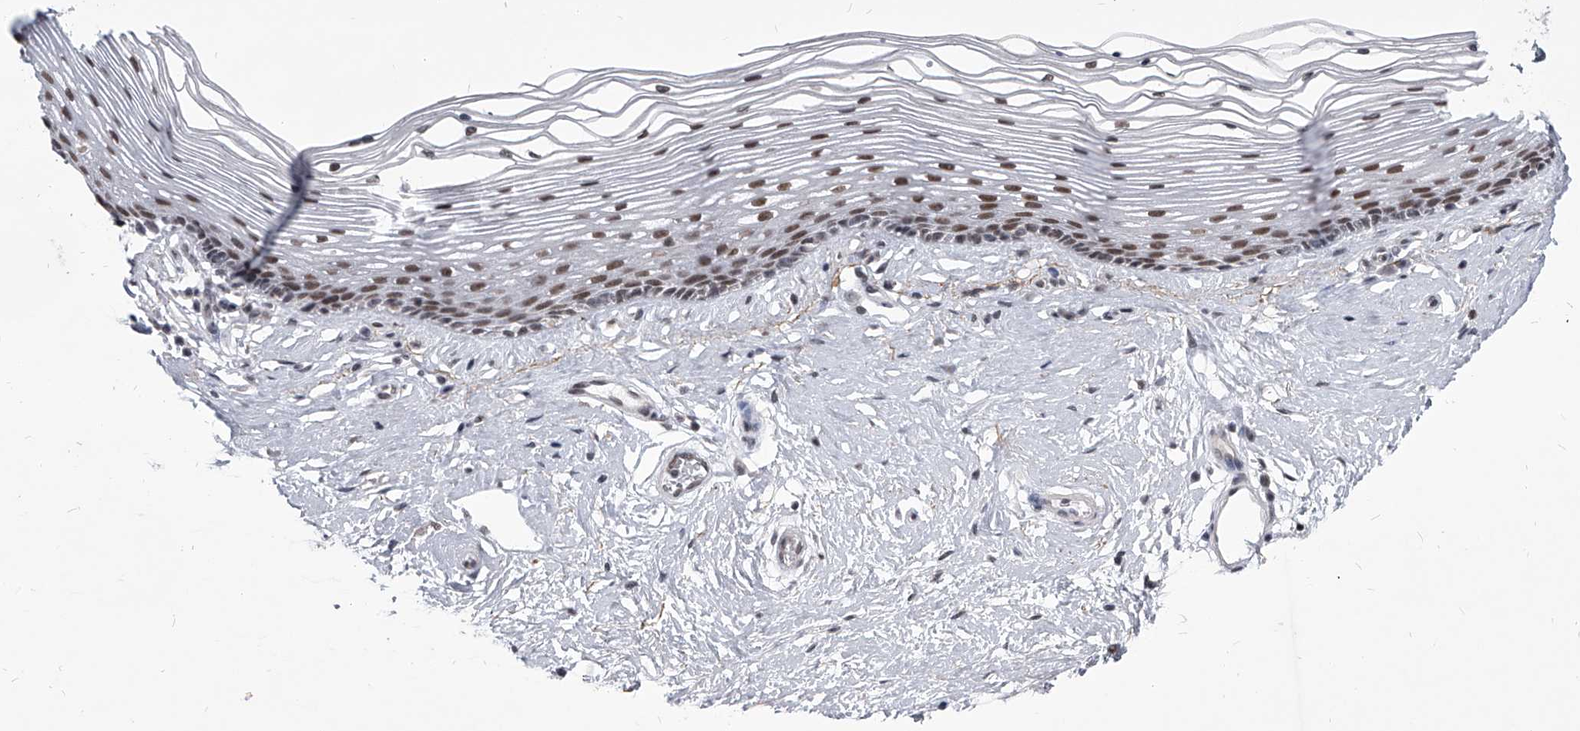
{"staining": {"intensity": "moderate", "quantity": "25%-75%", "location": "nuclear"}, "tissue": "vagina", "cell_type": "Squamous epithelial cells", "image_type": "normal", "snomed": [{"axis": "morphology", "description": "Normal tissue, NOS"}, {"axis": "topography", "description": "Vagina"}], "caption": "Squamous epithelial cells demonstrate medium levels of moderate nuclear expression in about 25%-75% of cells in unremarkable human vagina. The staining is performed using DAB (3,3'-diaminobenzidine) brown chromogen to label protein expression. The nuclei are counter-stained blue using hematoxylin.", "gene": "PPIL4", "patient": {"sex": "female", "age": 46}}